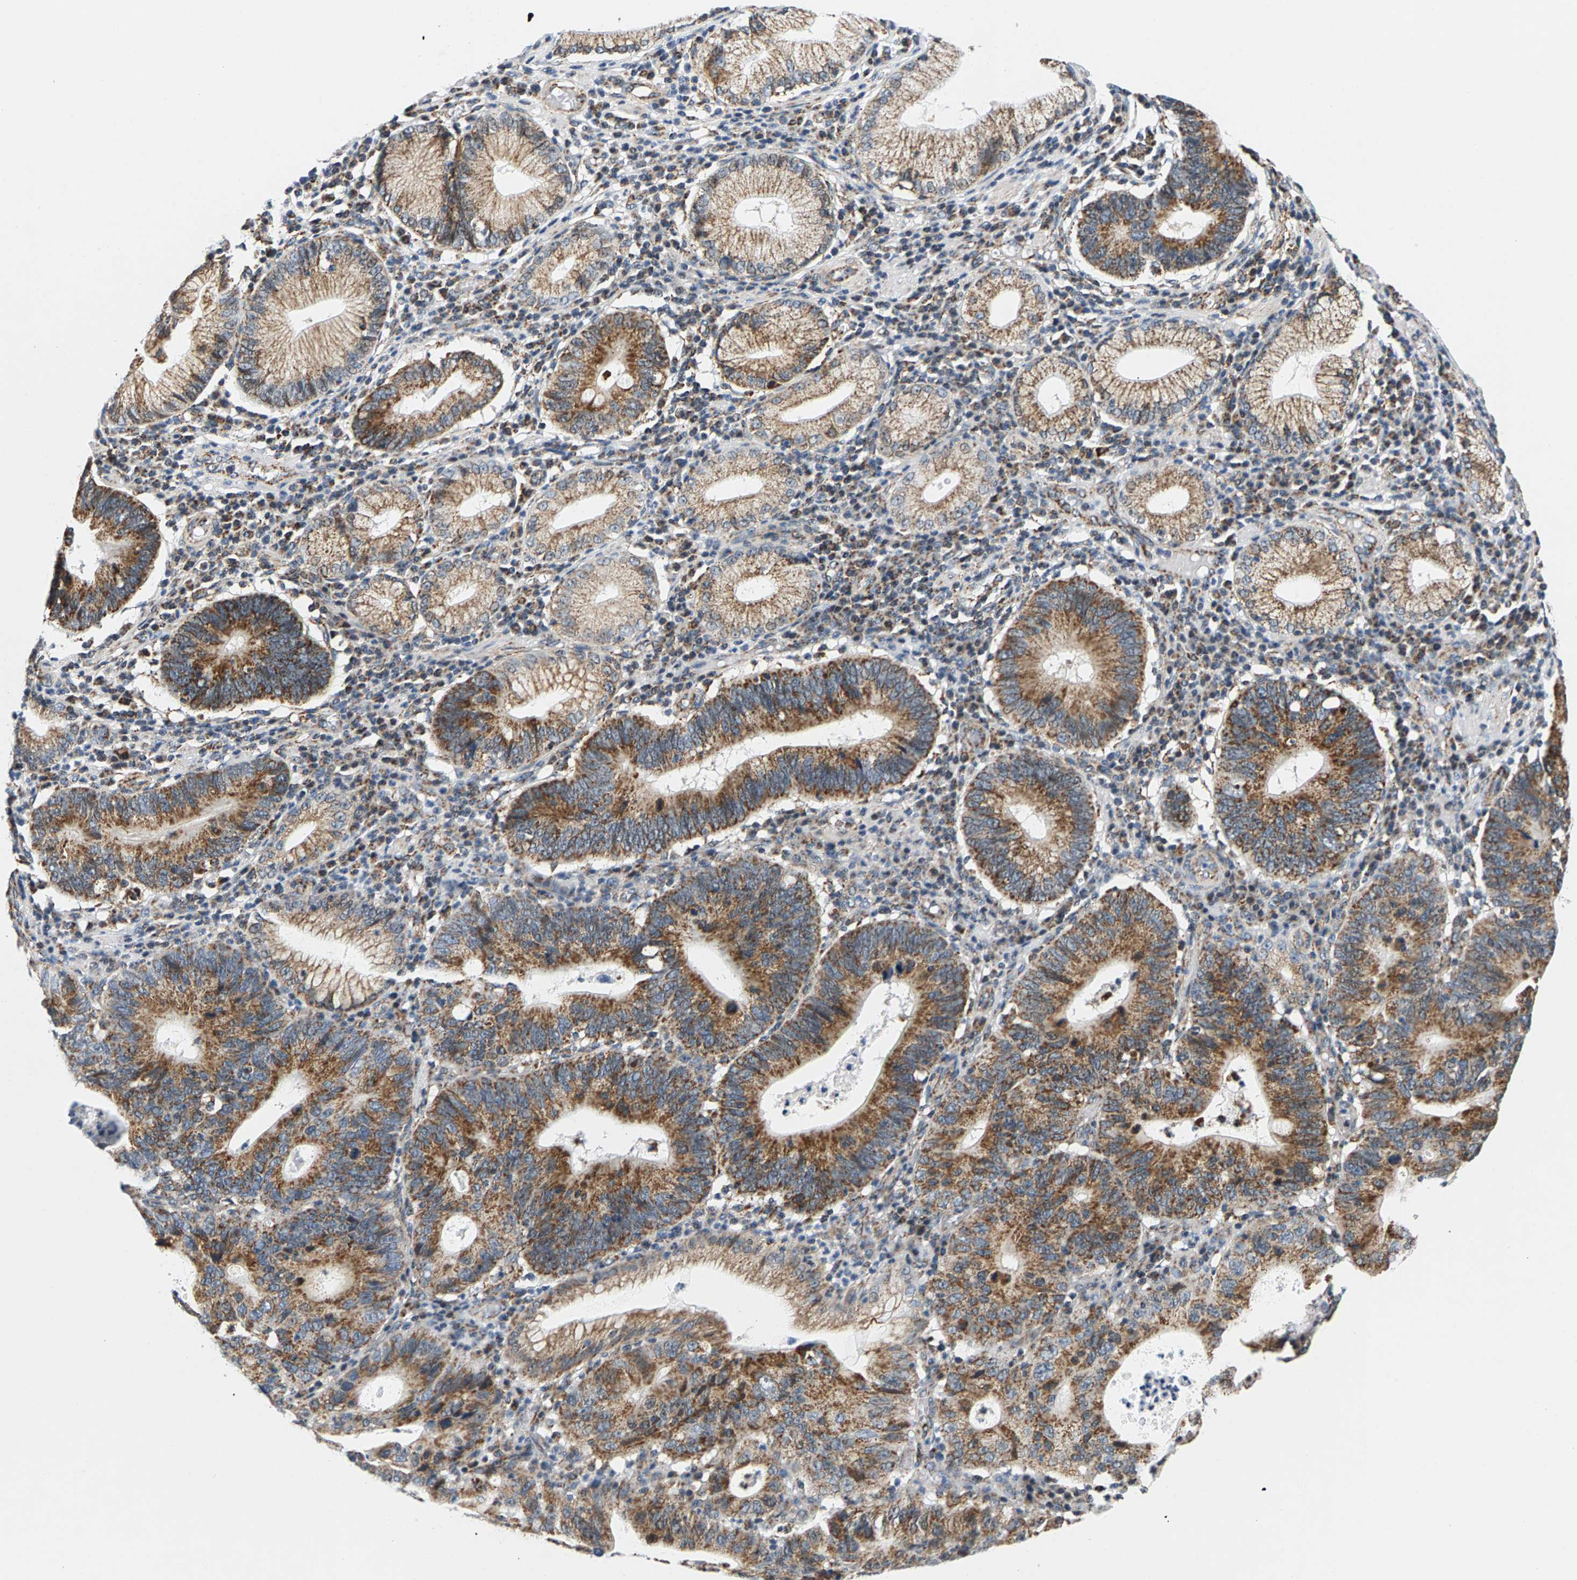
{"staining": {"intensity": "moderate", "quantity": ">75%", "location": "cytoplasmic/membranous"}, "tissue": "stomach cancer", "cell_type": "Tumor cells", "image_type": "cancer", "snomed": [{"axis": "morphology", "description": "Adenocarcinoma, NOS"}, {"axis": "topography", "description": "Stomach"}], "caption": "A brown stain labels moderate cytoplasmic/membranous staining of a protein in stomach cancer (adenocarcinoma) tumor cells.", "gene": "PDE1A", "patient": {"sex": "male", "age": 59}}